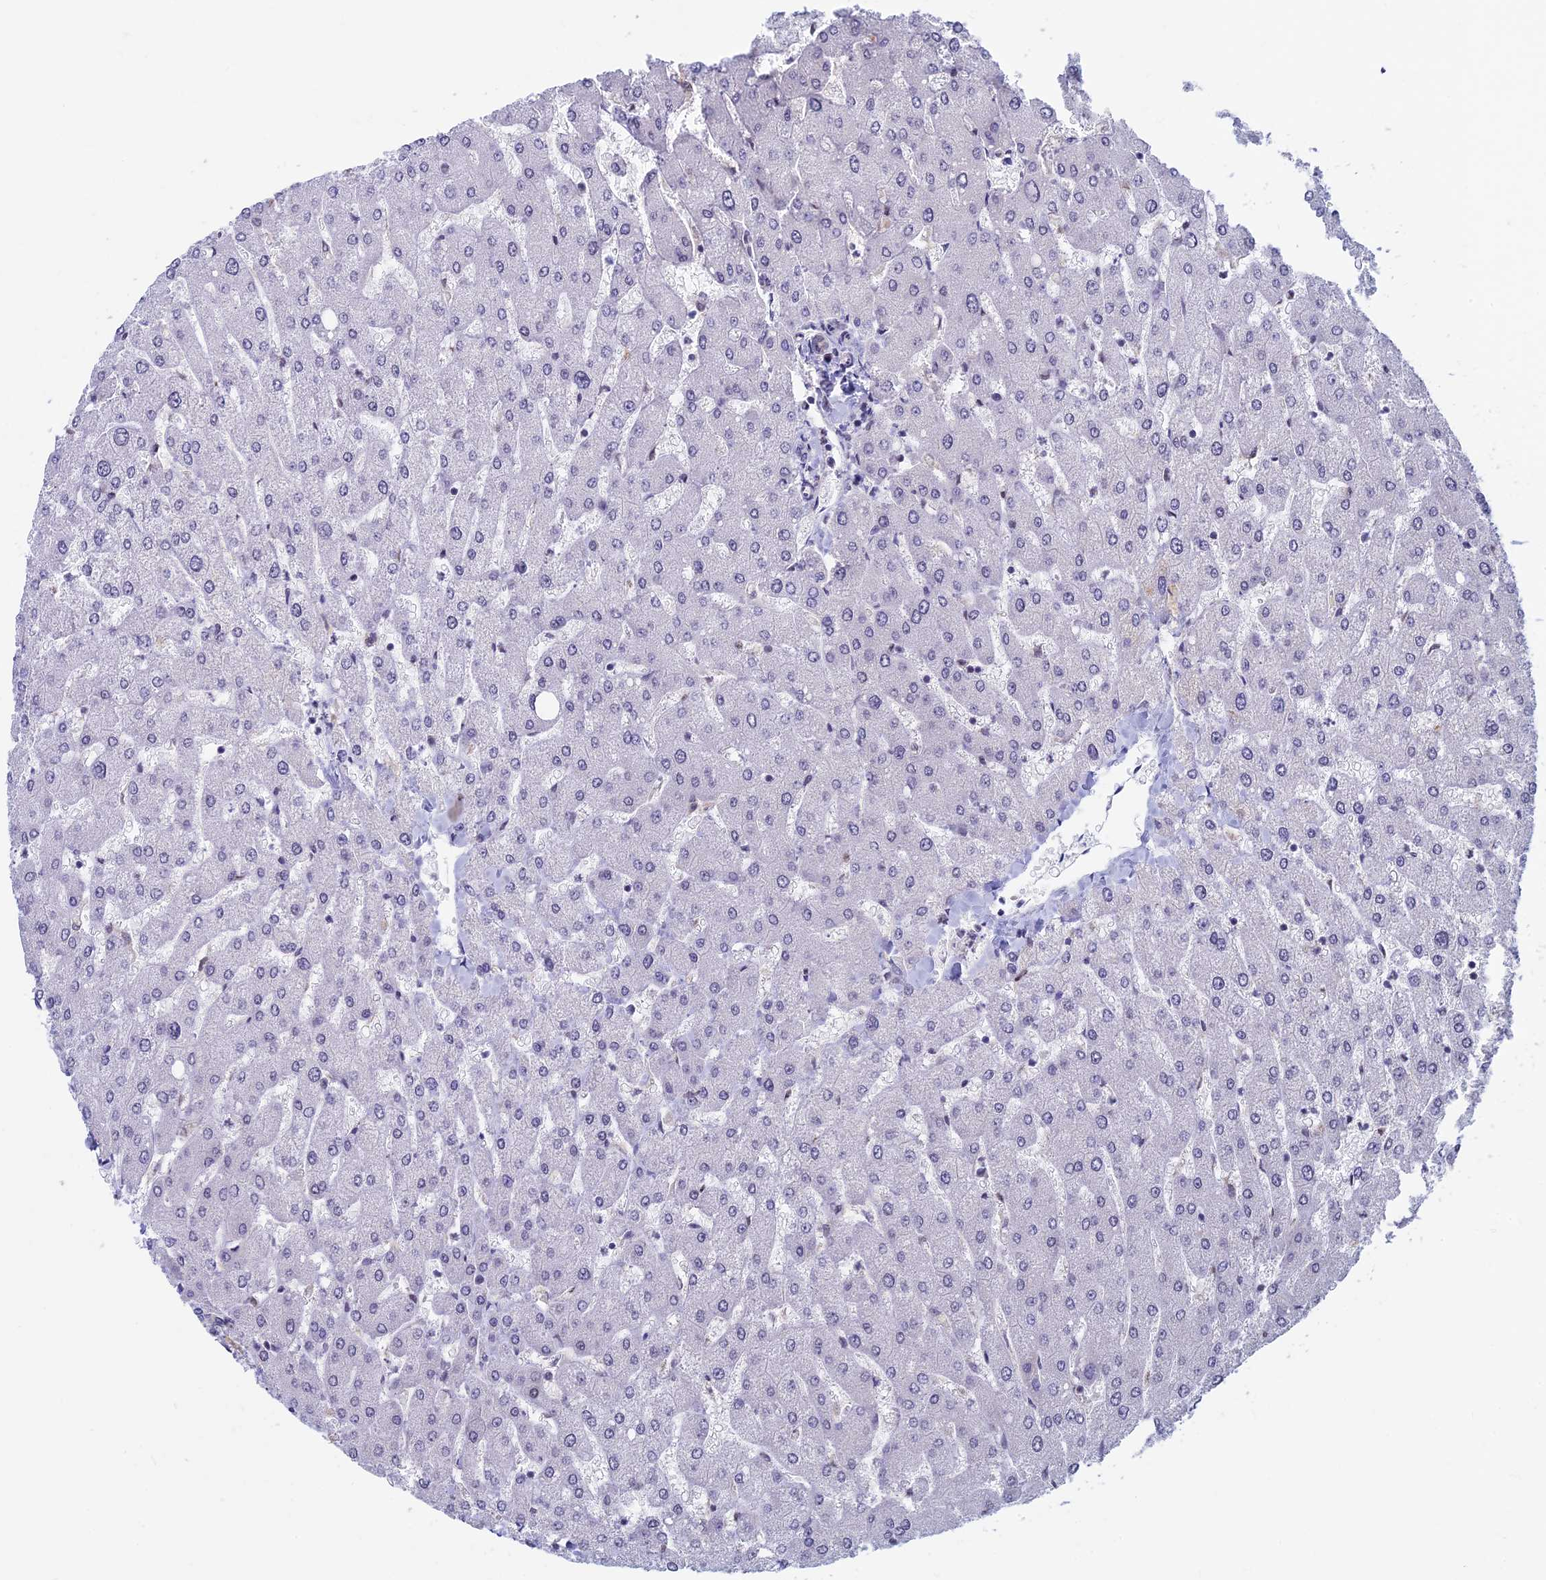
{"staining": {"intensity": "negative", "quantity": "none", "location": "none"}, "tissue": "liver", "cell_type": "Cholangiocytes", "image_type": "normal", "snomed": [{"axis": "morphology", "description": "Normal tissue, NOS"}, {"axis": "topography", "description": "Liver"}], "caption": "Photomicrograph shows no significant protein expression in cholangiocytes of benign liver.", "gene": "SPIRE1", "patient": {"sex": "male", "age": 55}}